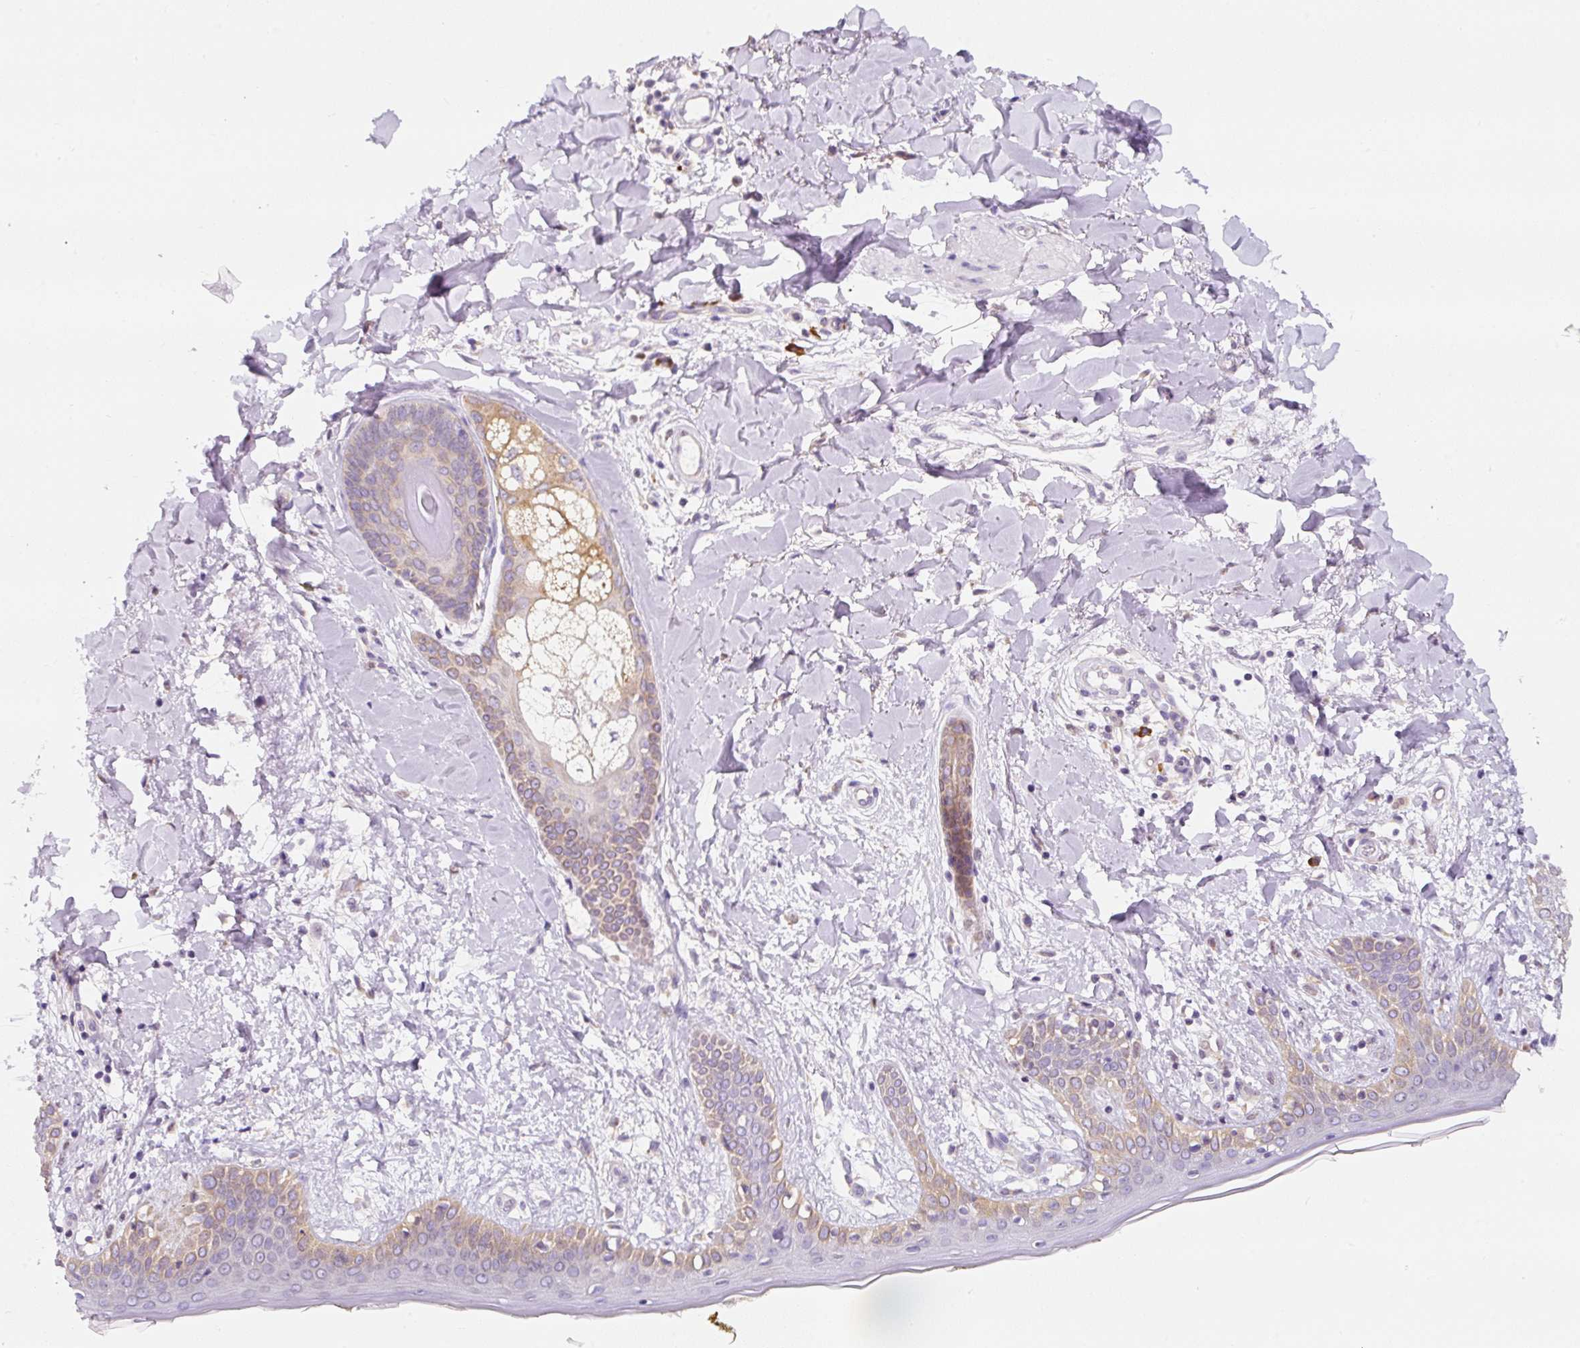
{"staining": {"intensity": "weak", "quantity": "25%-75%", "location": "cytoplasmic/membranous"}, "tissue": "skin", "cell_type": "Fibroblasts", "image_type": "normal", "snomed": [{"axis": "morphology", "description": "Normal tissue, NOS"}, {"axis": "topography", "description": "Skin"}], "caption": "Immunohistochemistry (DAB) staining of benign human skin displays weak cytoplasmic/membranous protein staining in about 25%-75% of fibroblasts. (DAB IHC, brown staining for protein, blue staining for nuclei).", "gene": "DDOST", "patient": {"sex": "female", "age": 34}}